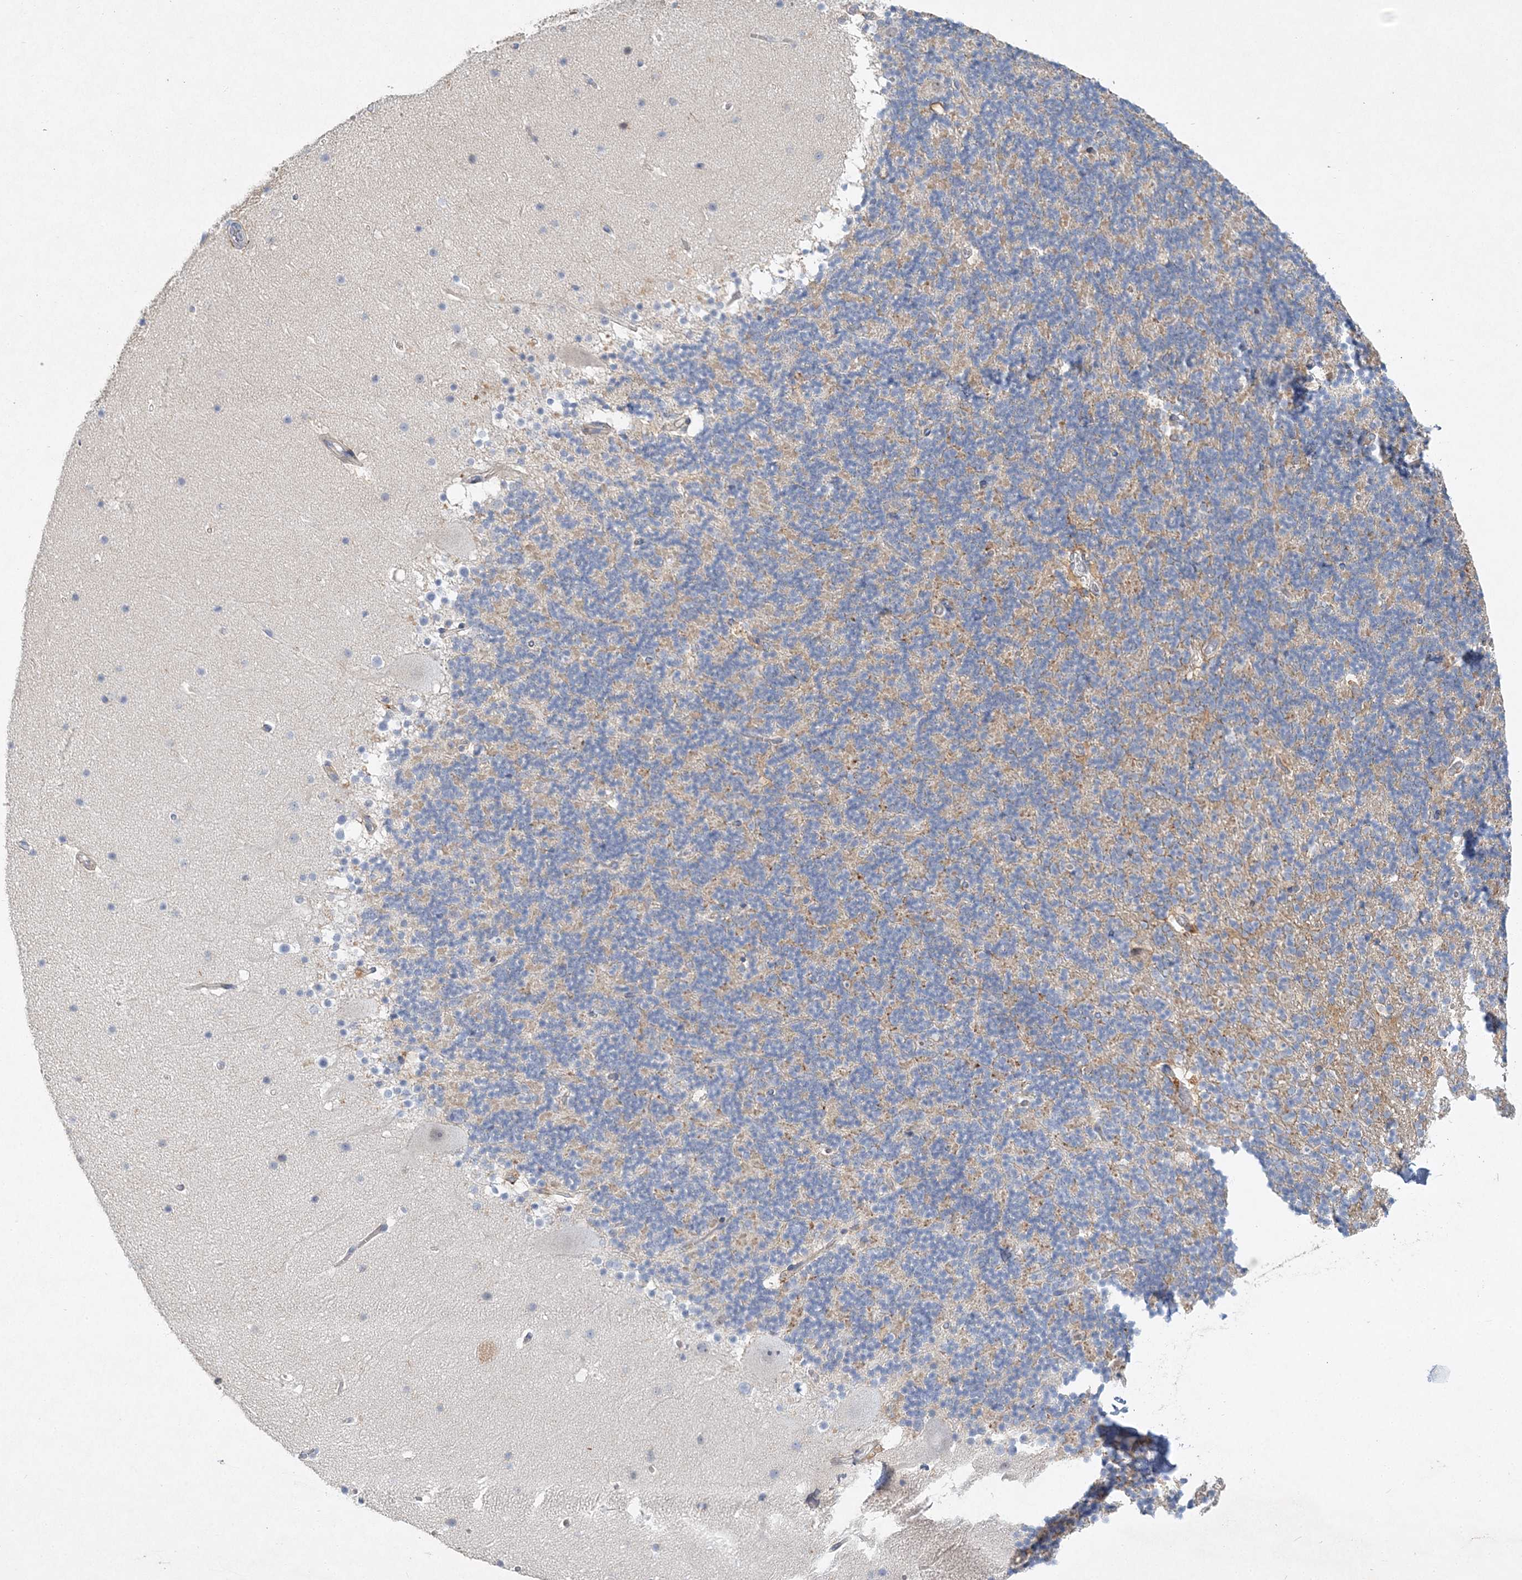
{"staining": {"intensity": "negative", "quantity": "none", "location": "none"}, "tissue": "cerebellum", "cell_type": "Cells in granular layer", "image_type": "normal", "snomed": [{"axis": "morphology", "description": "Normal tissue, NOS"}, {"axis": "topography", "description": "Cerebellum"}], "caption": "The histopathology image shows no staining of cells in granular layer in benign cerebellum.", "gene": "MAT2B", "patient": {"sex": "male", "age": 57}}